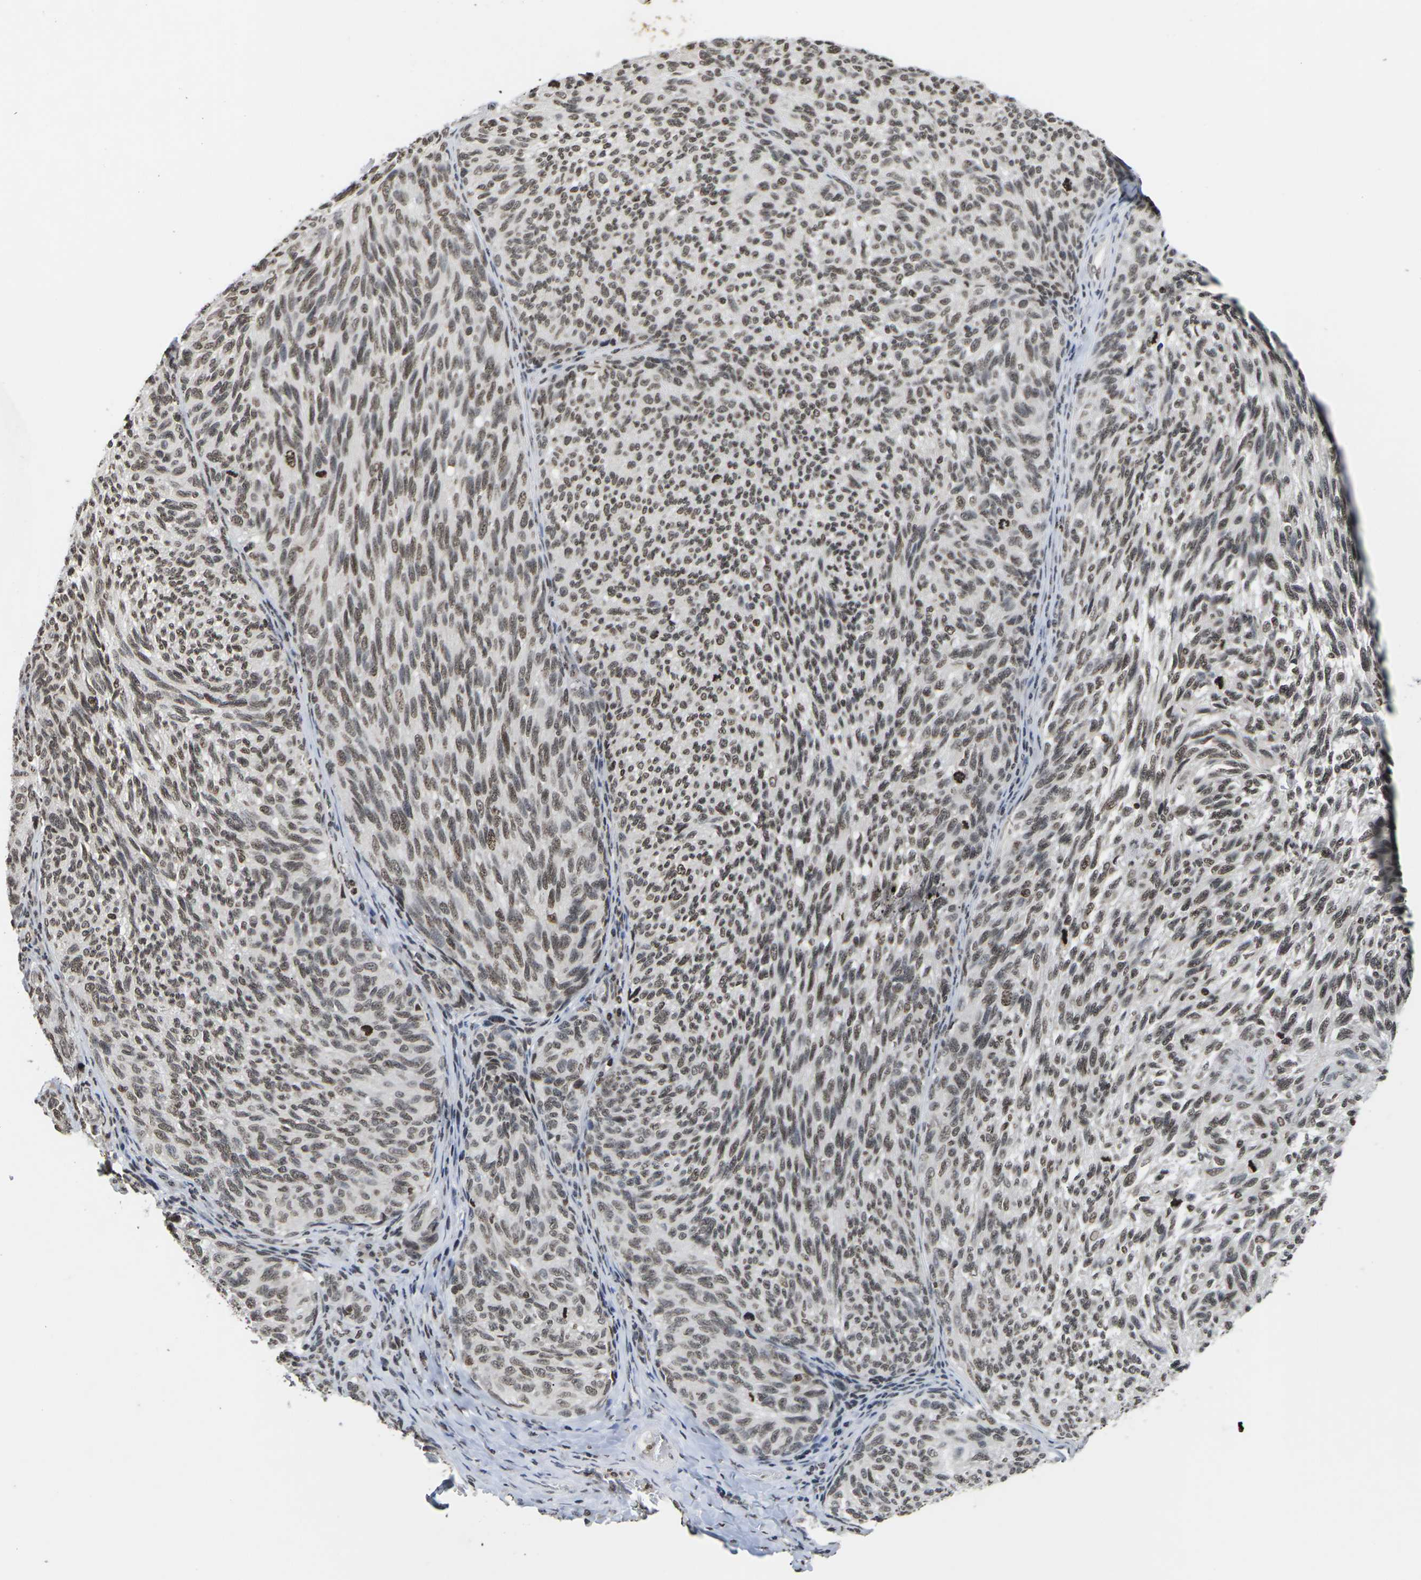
{"staining": {"intensity": "moderate", "quantity": ">75%", "location": "nuclear"}, "tissue": "melanoma", "cell_type": "Tumor cells", "image_type": "cancer", "snomed": [{"axis": "morphology", "description": "Malignant melanoma, NOS"}, {"axis": "topography", "description": "Skin"}], "caption": "Immunohistochemistry histopathology image of malignant melanoma stained for a protein (brown), which reveals medium levels of moderate nuclear staining in approximately >75% of tumor cells.", "gene": "ETV5", "patient": {"sex": "female", "age": 73}}